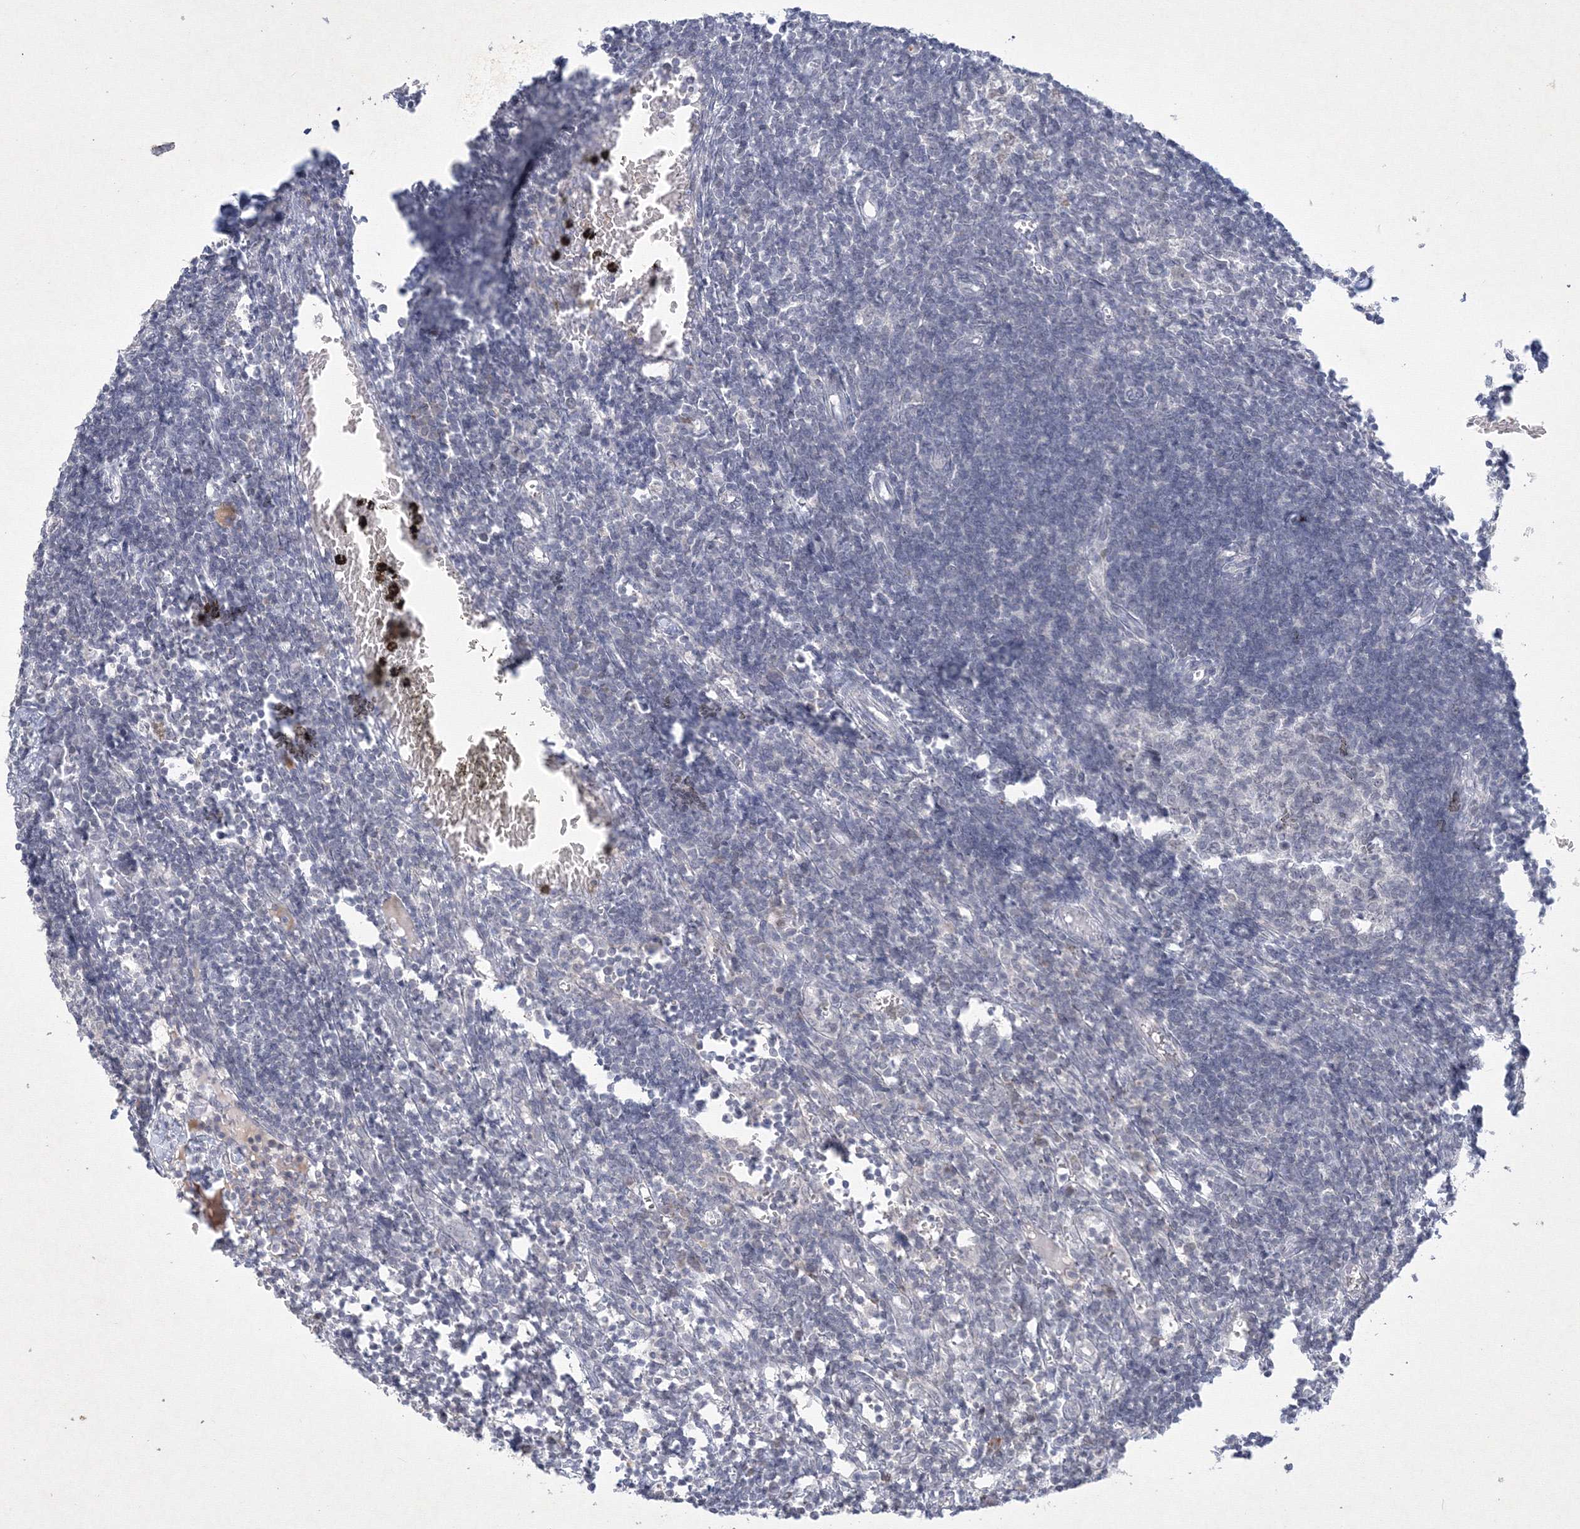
{"staining": {"intensity": "weak", "quantity": "<25%", "location": "nuclear"}, "tissue": "lymph node", "cell_type": "Germinal center cells", "image_type": "normal", "snomed": [{"axis": "morphology", "description": "Normal tissue, NOS"}, {"axis": "morphology", "description": "Malignant melanoma, Metastatic site"}, {"axis": "topography", "description": "Lymph node"}], "caption": "Photomicrograph shows no significant protein staining in germinal center cells of benign lymph node.", "gene": "NXPE3", "patient": {"sex": "male", "age": 41}}